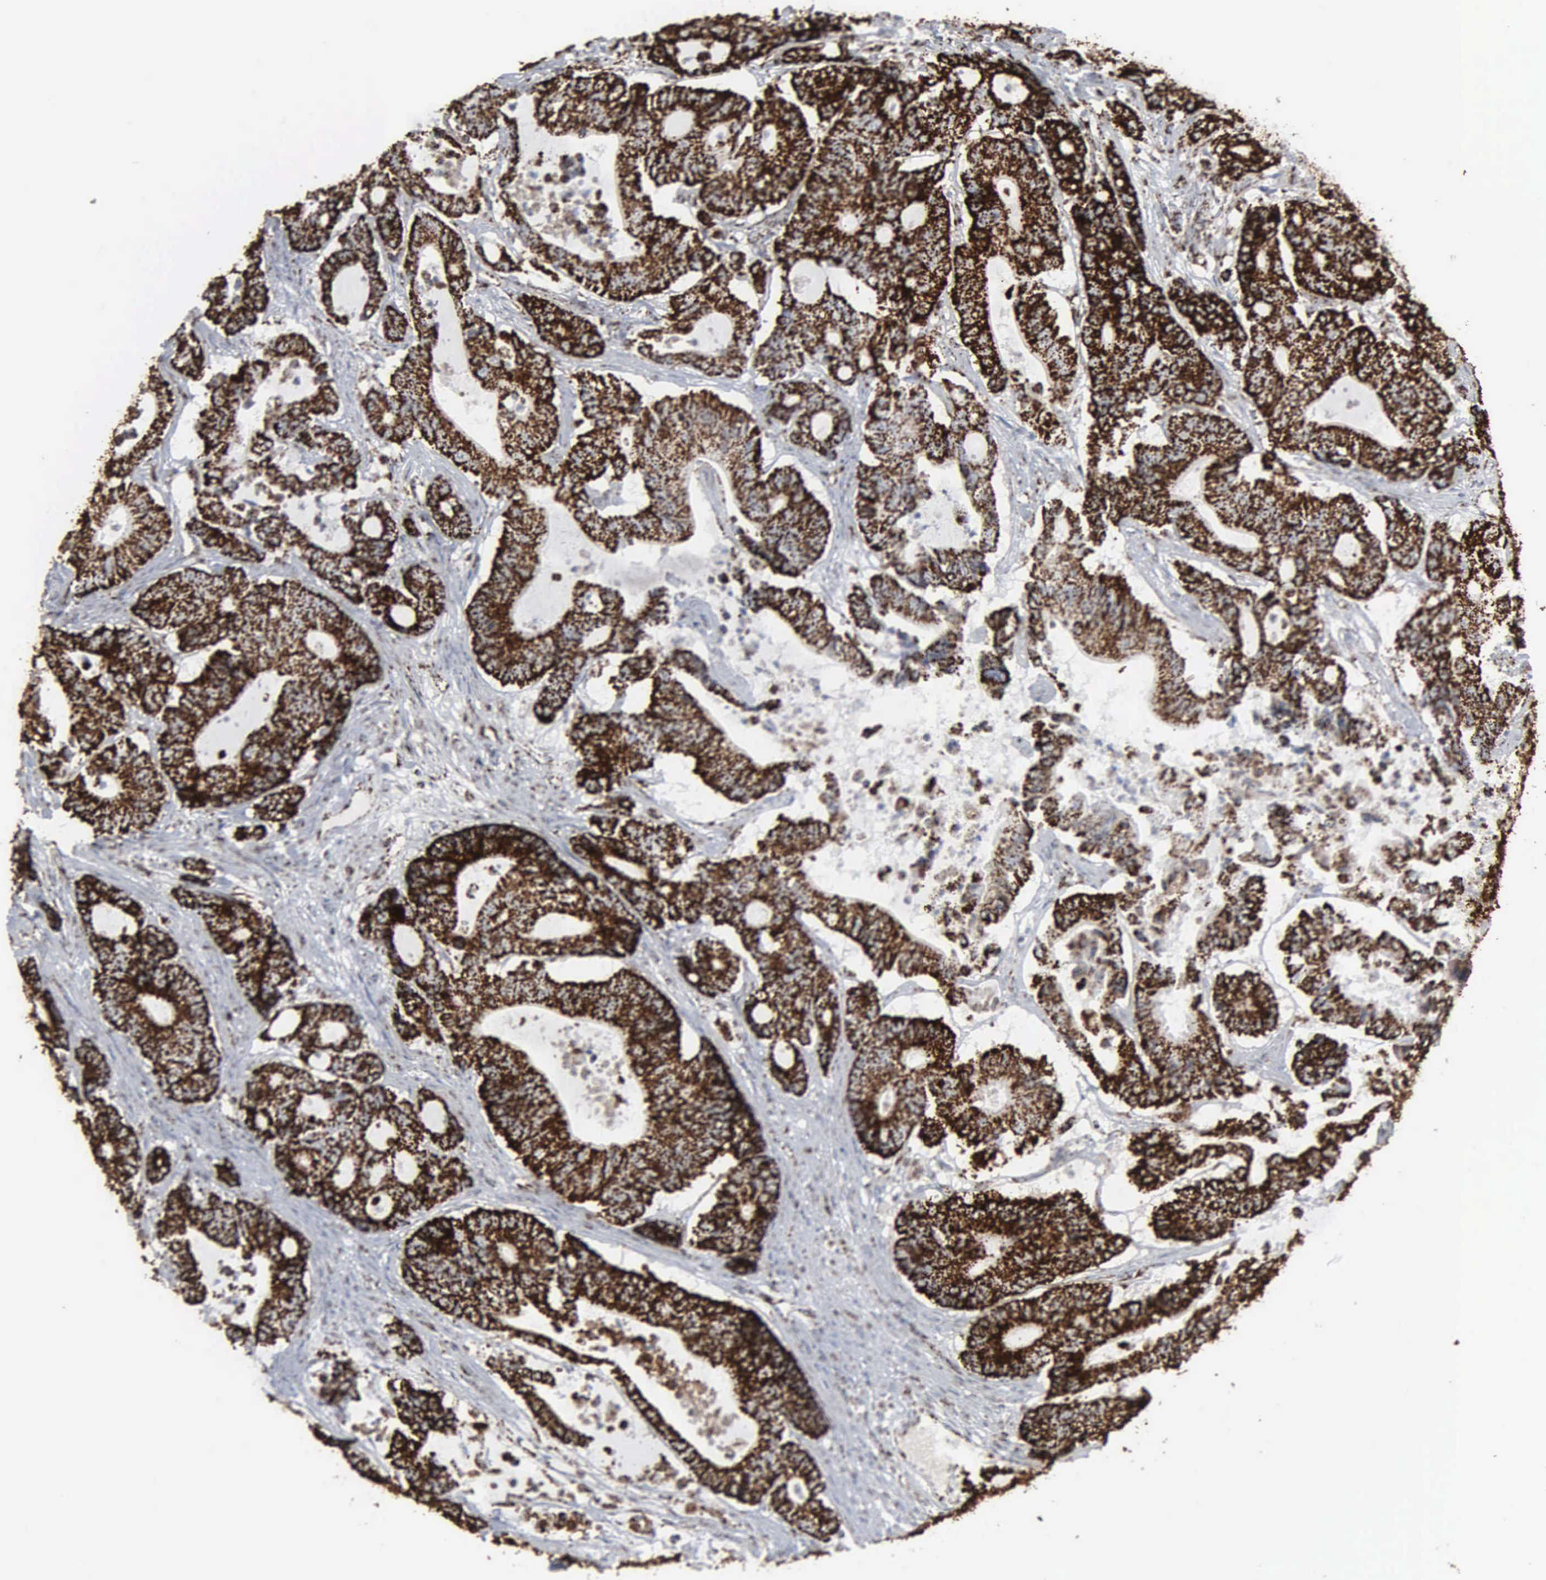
{"staining": {"intensity": "strong", "quantity": ">75%", "location": "cytoplasmic/membranous"}, "tissue": "colorectal cancer", "cell_type": "Tumor cells", "image_type": "cancer", "snomed": [{"axis": "morphology", "description": "Adenocarcinoma, NOS"}, {"axis": "topography", "description": "Colon"}], "caption": "Human colorectal cancer (adenocarcinoma) stained with a brown dye exhibits strong cytoplasmic/membranous positive staining in about >75% of tumor cells.", "gene": "HSPA9", "patient": {"sex": "female", "age": 84}}